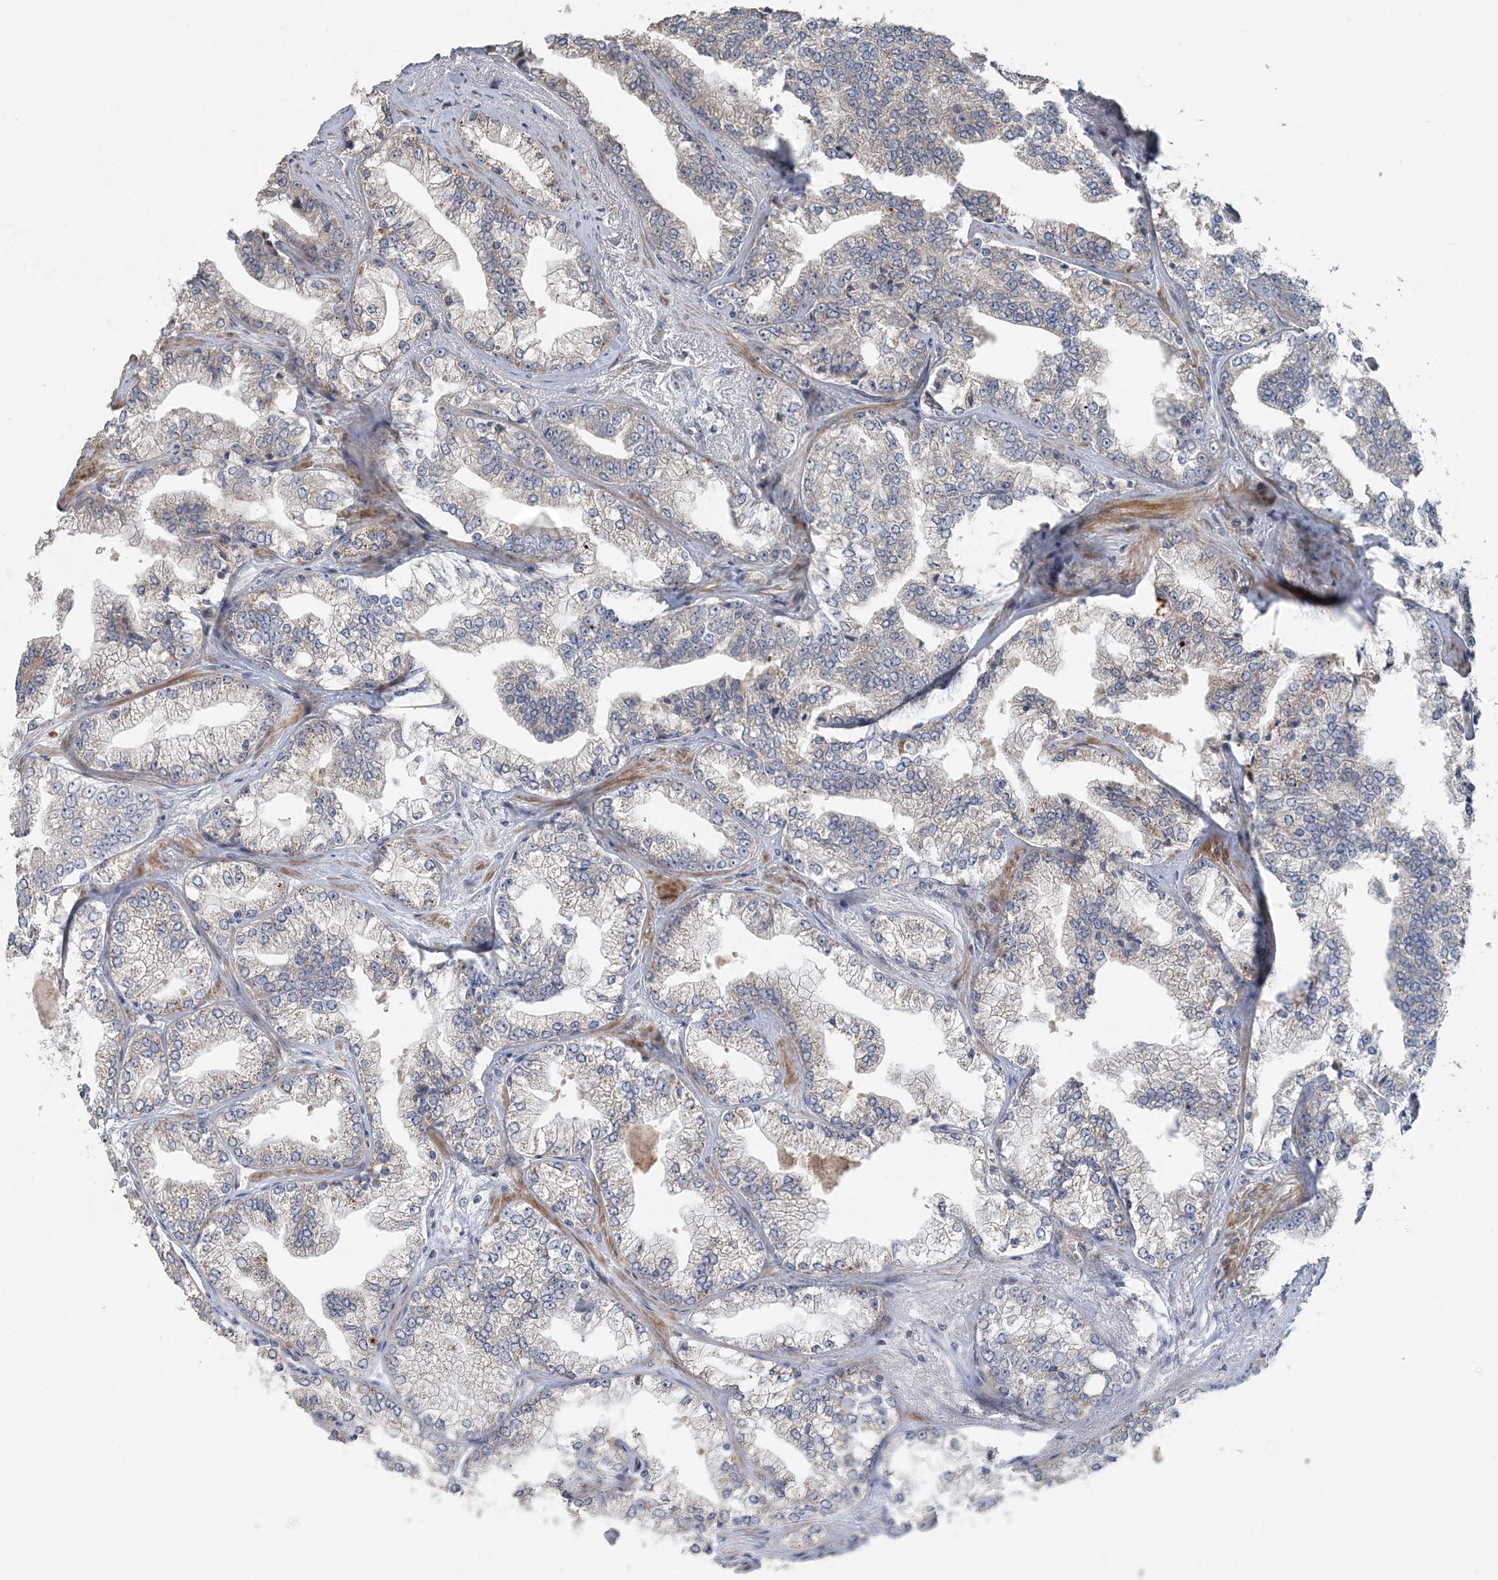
{"staining": {"intensity": "negative", "quantity": "none", "location": "none"}, "tissue": "prostate cancer", "cell_type": "Tumor cells", "image_type": "cancer", "snomed": [{"axis": "morphology", "description": "Adenocarcinoma, High grade"}, {"axis": "topography", "description": "Prostate"}], "caption": "Tumor cells show no significant protein expression in prostate cancer. (DAB IHC with hematoxylin counter stain).", "gene": "SLC4A10", "patient": {"sex": "male", "age": 71}}